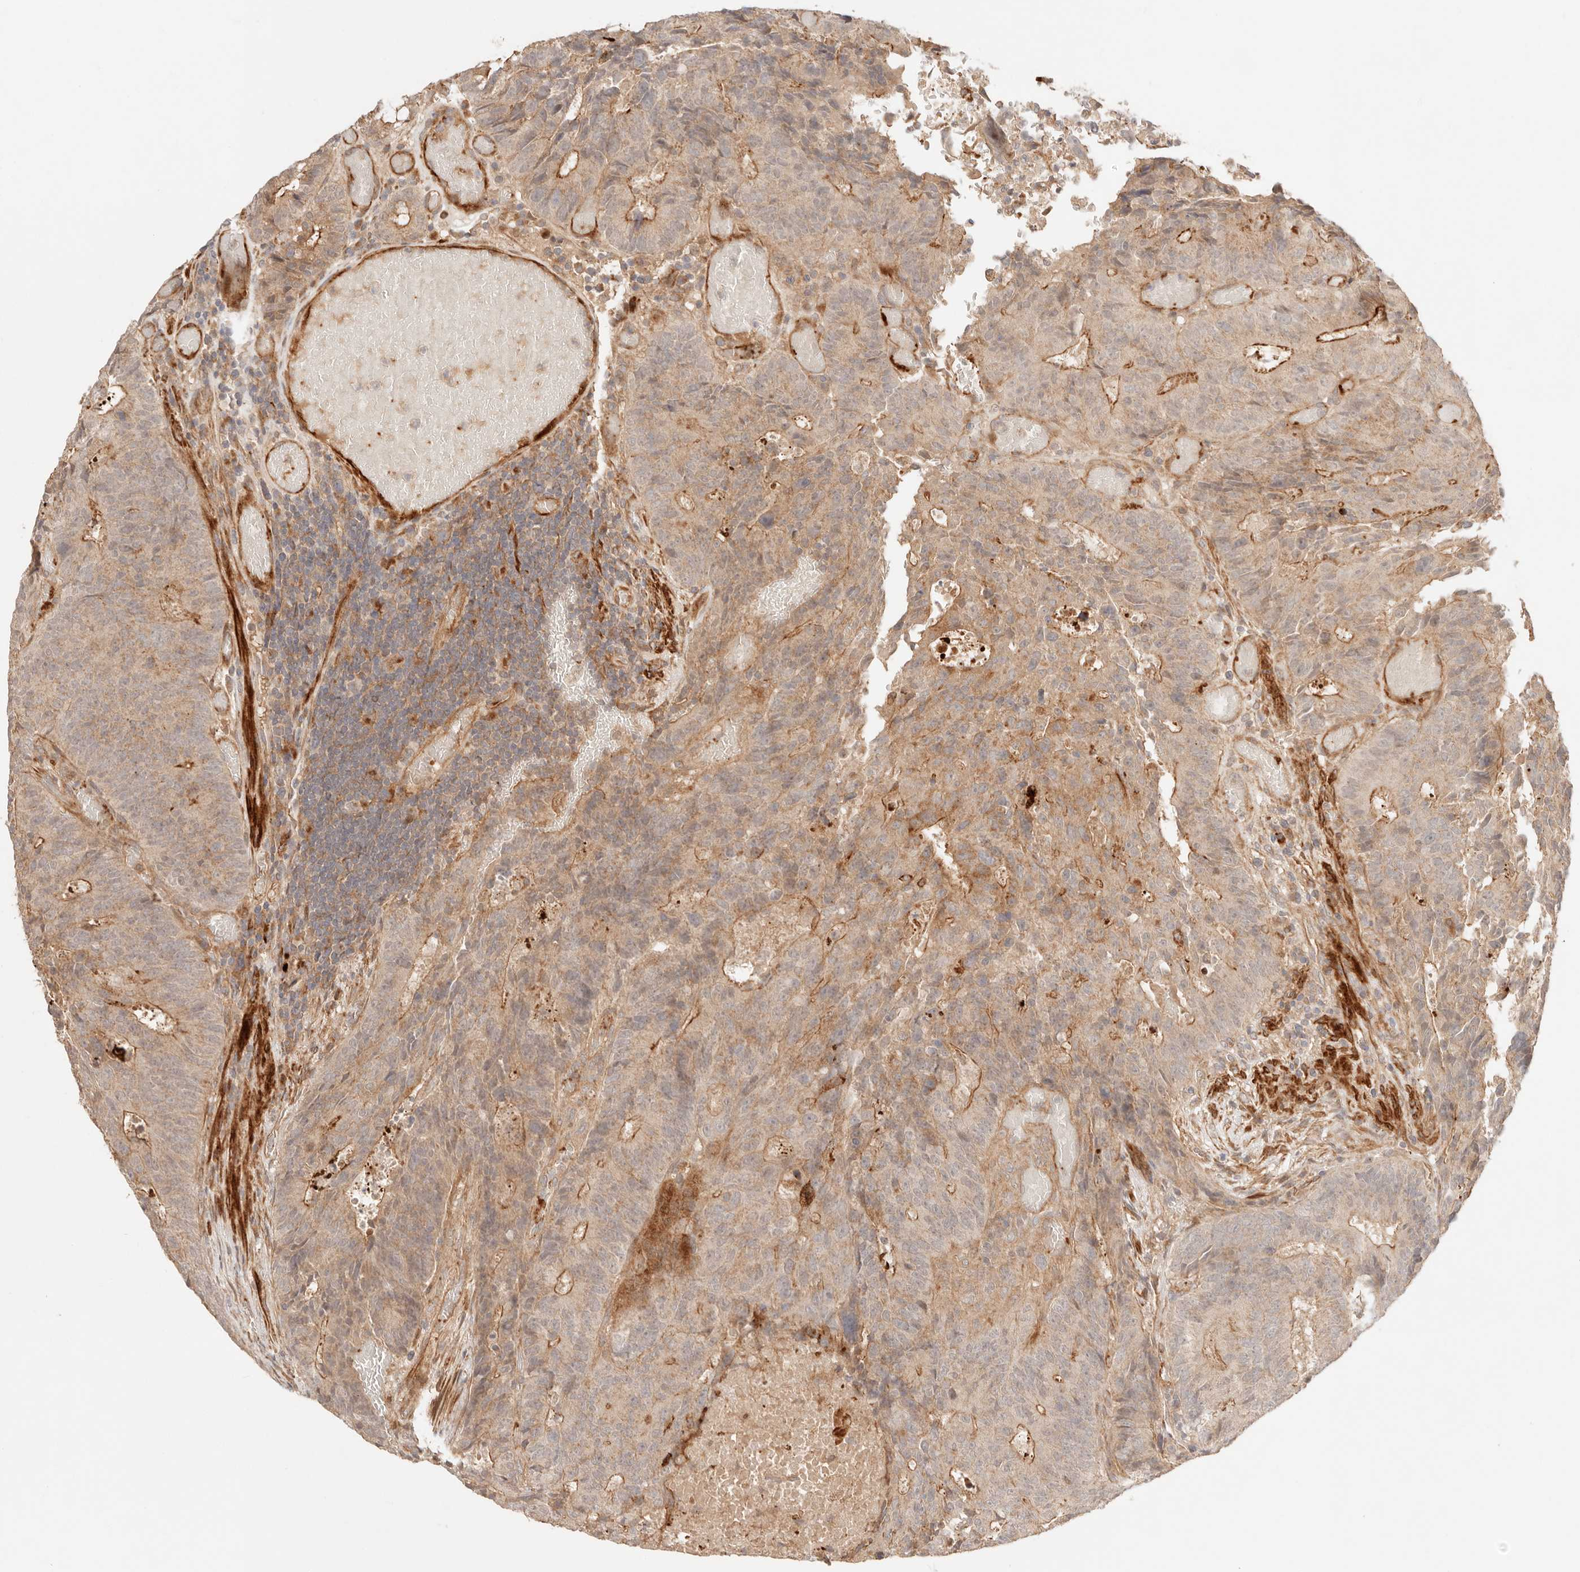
{"staining": {"intensity": "moderate", "quantity": ">75%", "location": "cytoplasmic/membranous"}, "tissue": "colorectal cancer", "cell_type": "Tumor cells", "image_type": "cancer", "snomed": [{"axis": "morphology", "description": "Adenocarcinoma, NOS"}, {"axis": "topography", "description": "Colon"}], "caption": "Tumor cells show moderate cytoplasmic/membranous positivity in about >75% of cells in colorectal cancer (adenocarcinoma).", "gene": "IL1R2", "patient": {"sex": "male", "age": 87}}